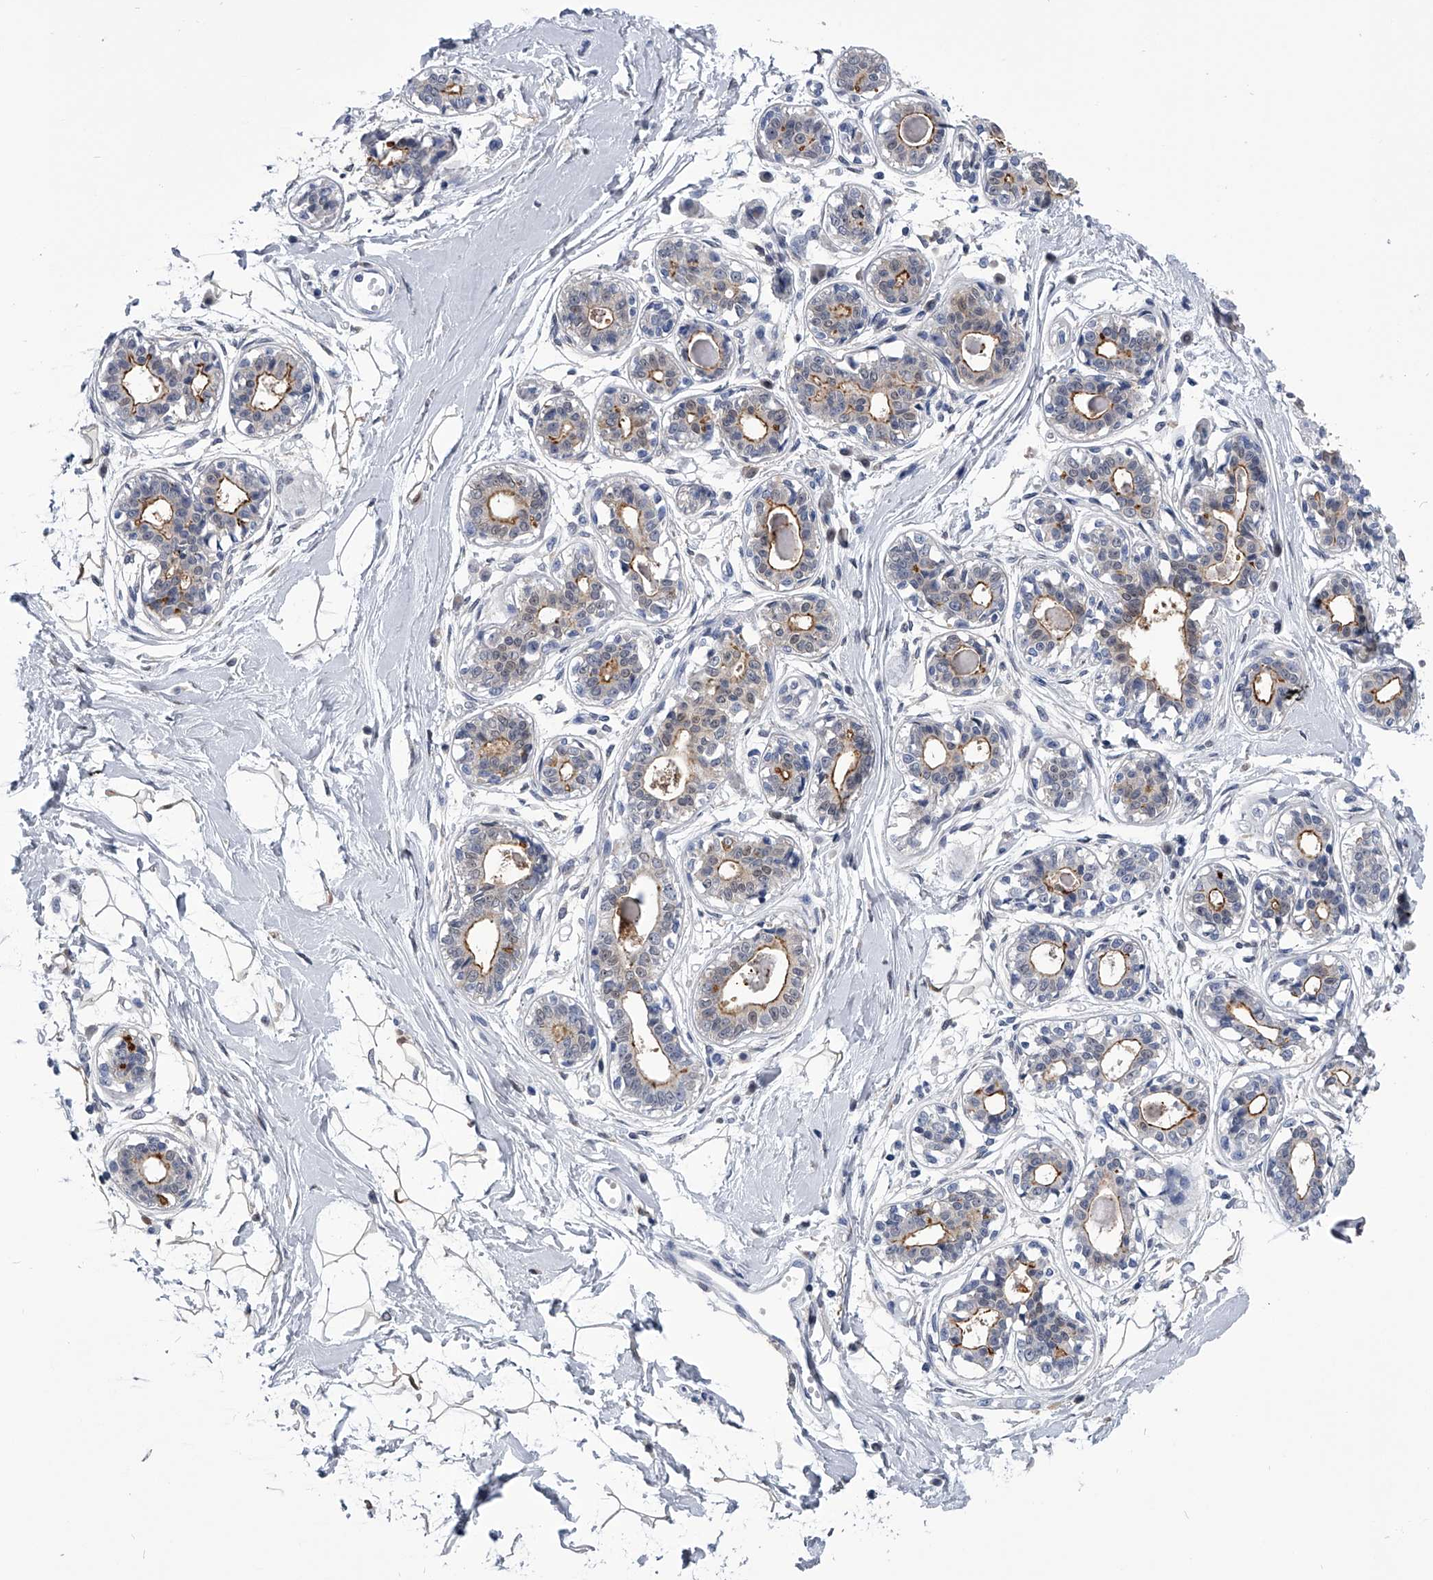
{"staining": {"intensity": "moderate", "quantity": ">75%", "location": "cytoplasmic/membranous"}, "tissue": "breast", "cell_type": "Adipocytes", "image_type": "normal", "snomed": [{"axis": "morphology", "description": "Normal tissue, NOS"}, {"axis": "topography", "description": "Breast"}], "caption": "Immunohistochemistry (IHC) of benign human breast demonstrates medium levels of moderate cytoplasmic/membranous expression in about >75% of adipocytes. The staining is performed using DAB (3,3'-diaminobenzidine) brown chromogen to label protein expression. The nuclei are counter-stained blue using hematoxylin.", "gene": "PDXK", "patient": {"sex": "female", "age": 45}}